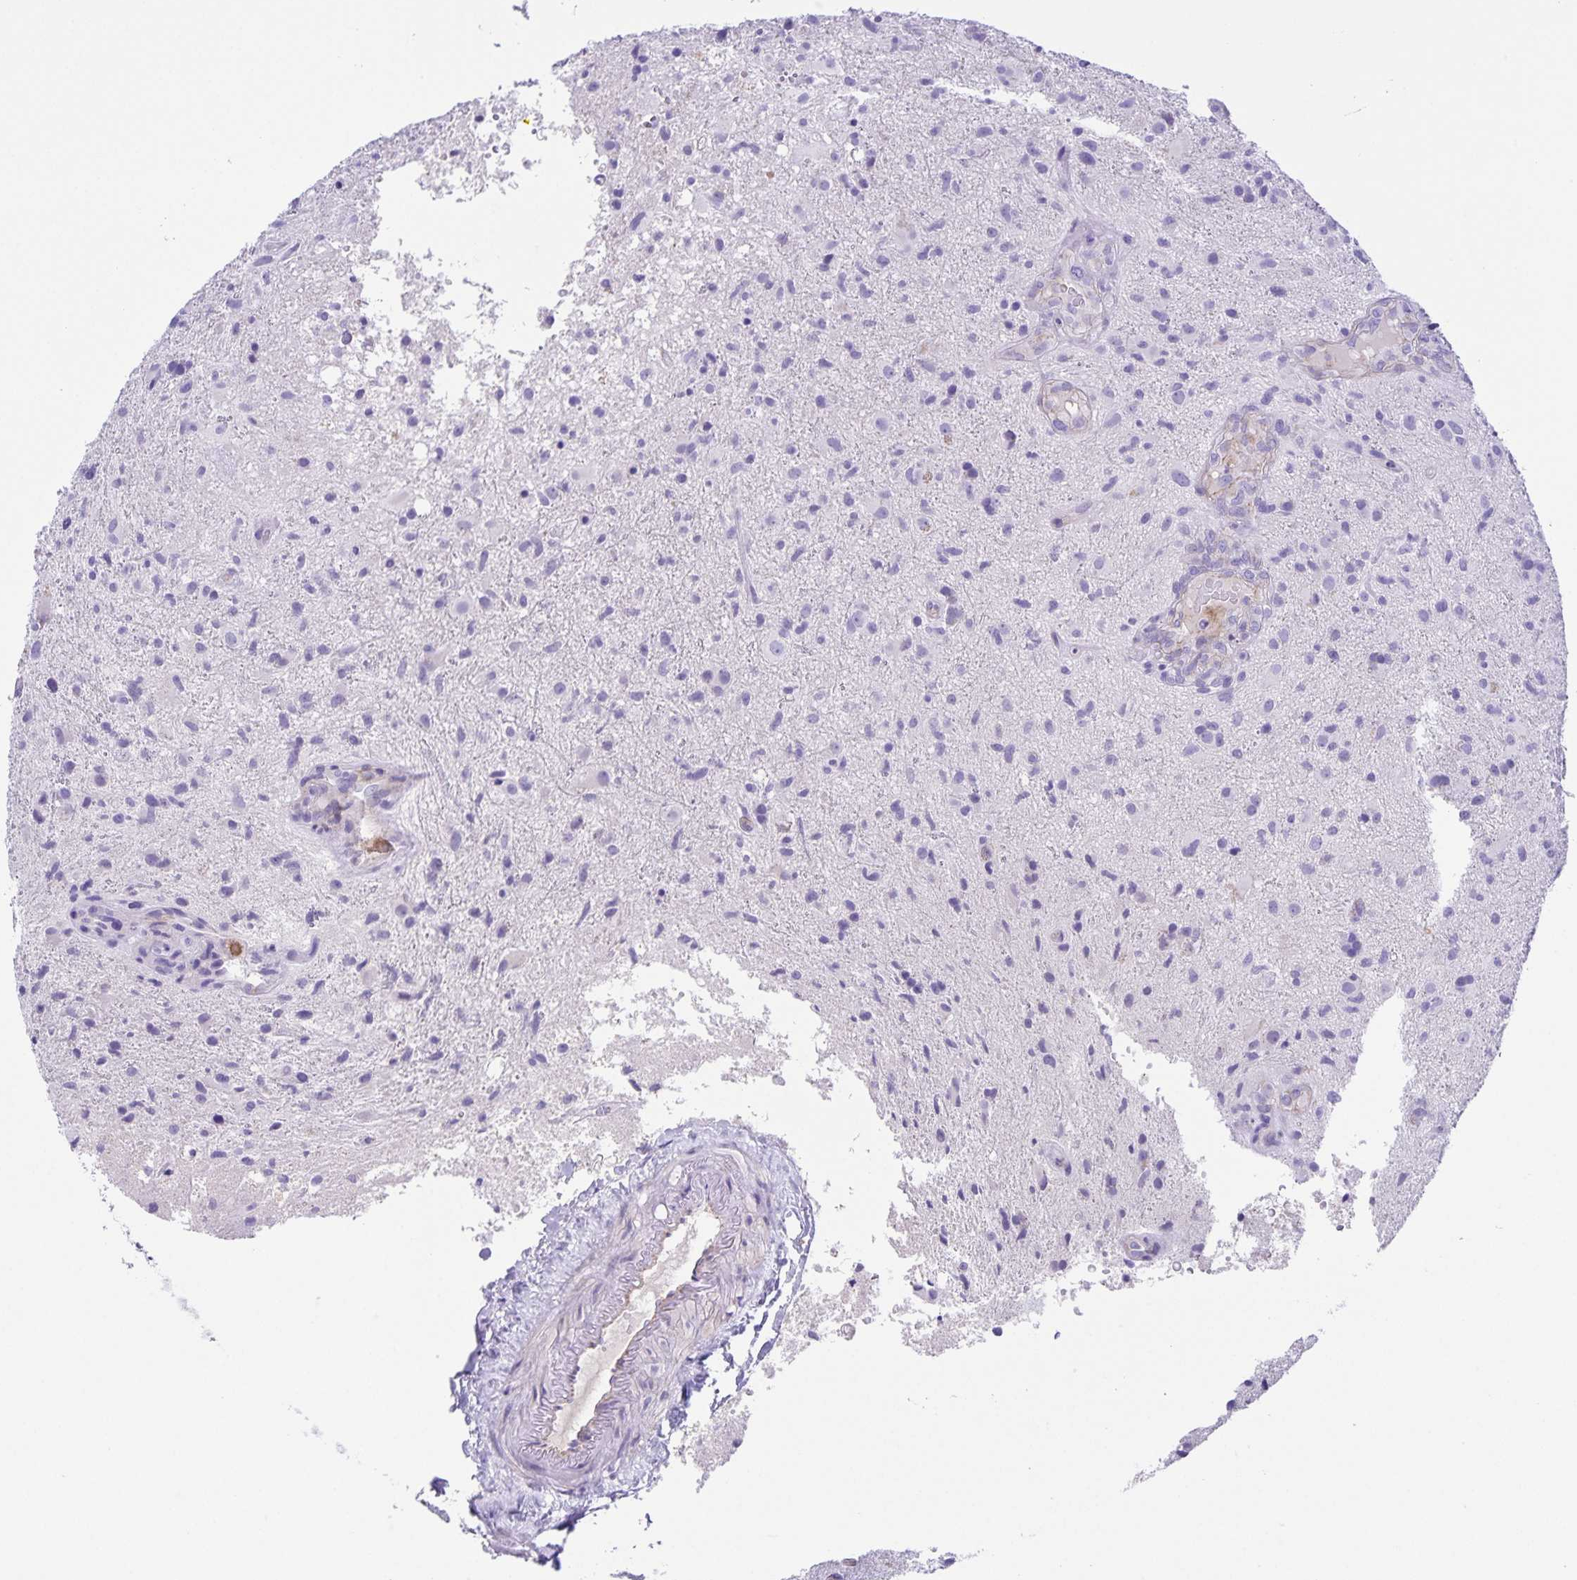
{"staining": {"intensity": "negative", "quantity": "none", "location": "none"}, "tissue": "glioma", "cell_type": "Tumor cells", "image_type": "cancer", "snomed": [{"axis": "morphology", "description": "Glioma, malignant, High grade"}, {"axis": "topography", "description": "Brain"}], "caption": "The IHC image has no significant staining in tumor cells of glioma tissue. (DAB (3,3'-diaminobenzidine) IHC visualized using brightfield microscopy, high magnification).", "gene": "UBQLN3", "patient": {"sex": "male", "age": 55}}